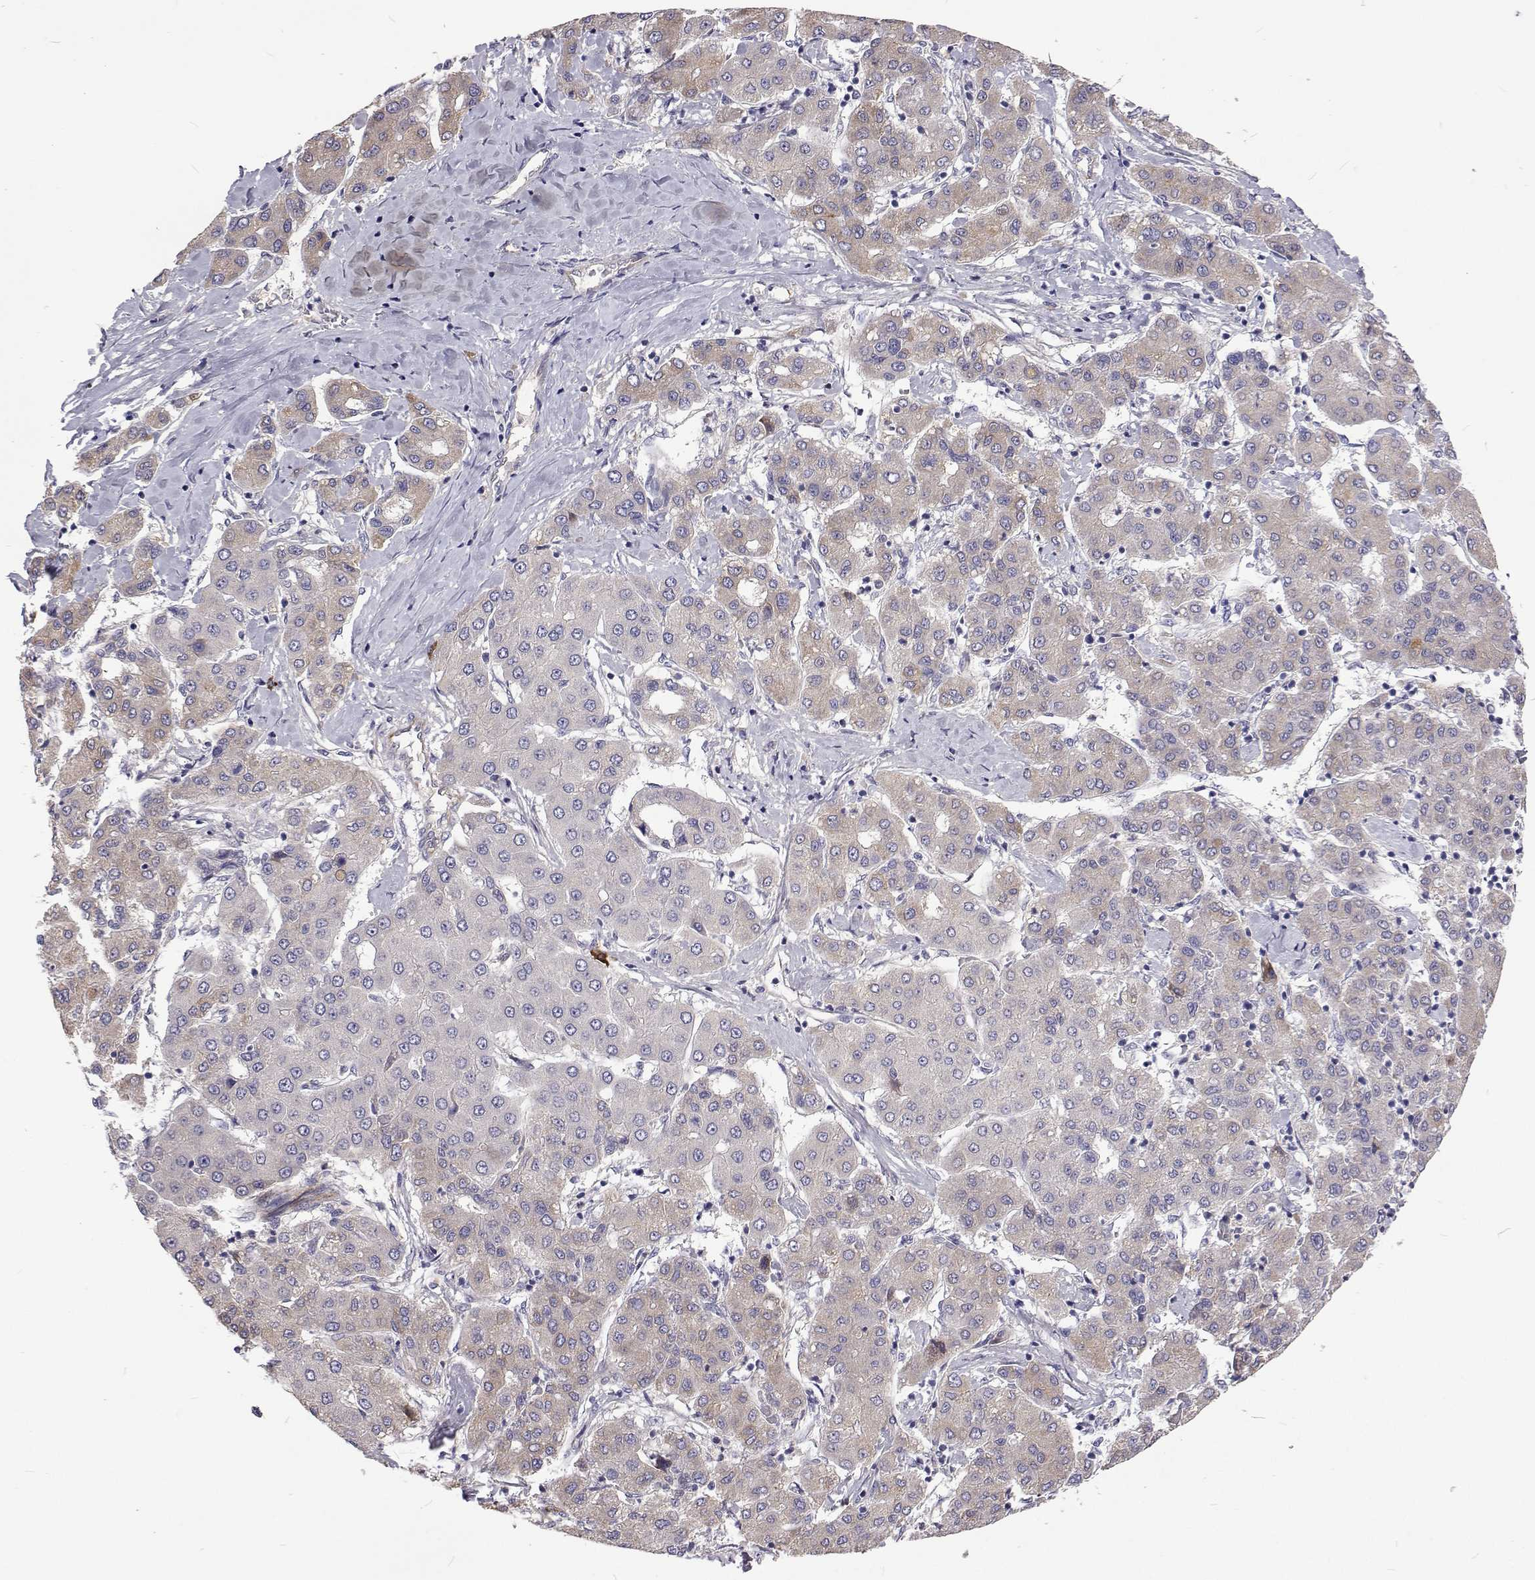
{"staining": {"intensity": "weak", "quantity": "<25%", "location": "cytoplasmic/membranous"}, "tissue": "liver cancer", "cell_type": "Tumor cells", "image_type": "cancer", "snomed": [{"axis": "morphology", "description": "Carcinoma, Hepatocellular, NOS"}, {"axis": "topography", "description": "Liver"}], "caption": "A high-resolution histopathology image shows immunohistochemistry staining of liver cancer (hepatocellular carcinoma), which demonstrates no significant expression in tumor cells.", "gene": "NPR3", "patient": {"sex": "male", "age": 65}}